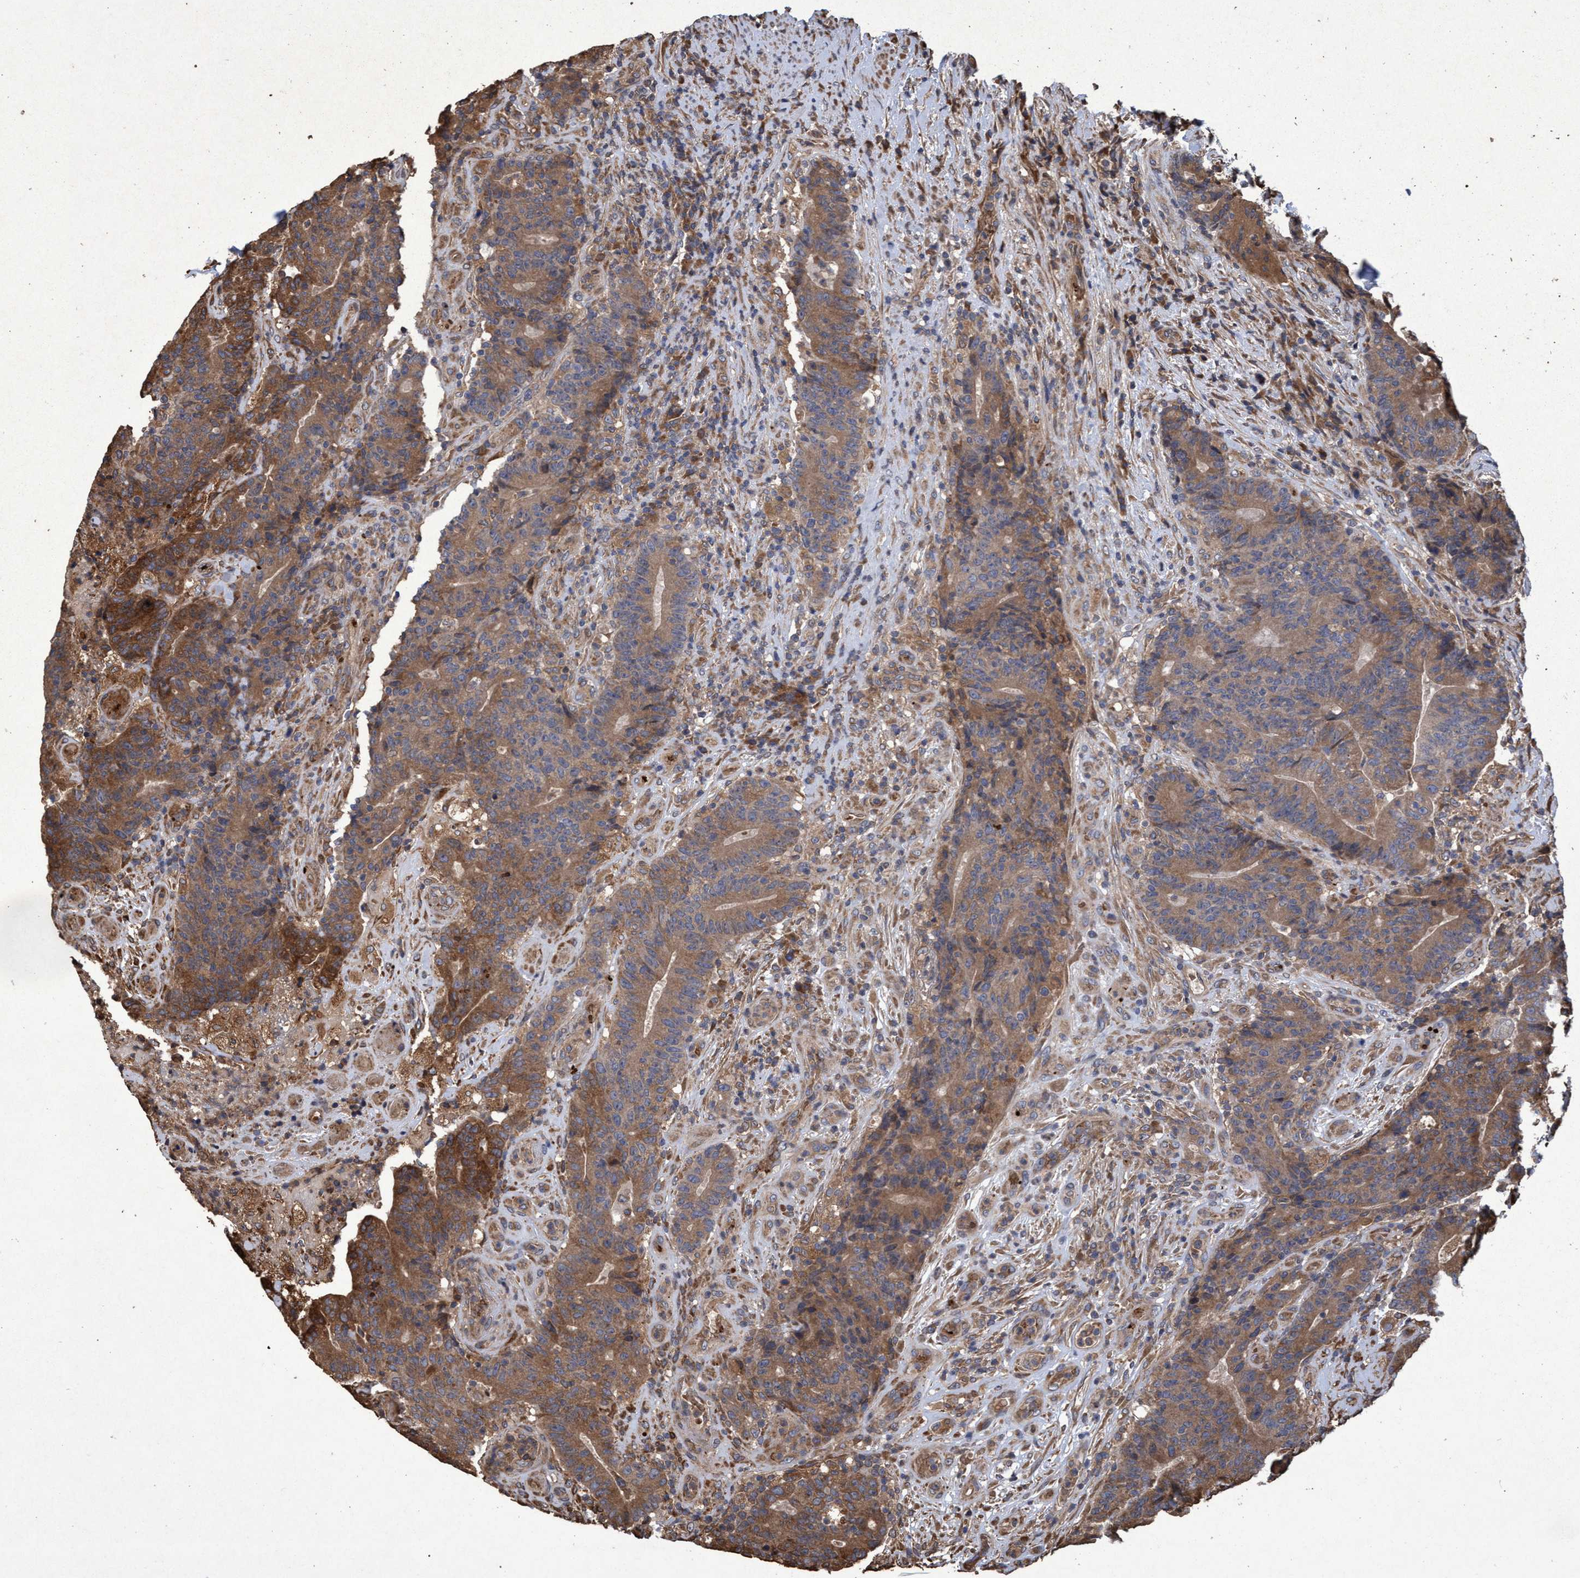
{"staining": {"intensity": "moderate", "quantity": ">75%", "location": "cytoplasmic/membranous"}, "tissue": "colorectal cancer", "cell_type": "Tumor cells", "image_type": "cancer", "snomed": [{"axis": "morphology", "description": "Normal tissue, NOS"}, {"axis": "morphology", "description": "Adenocarcinoma, NOS"}, {"axis": "topography", "description": "Colon"}], "caption": "Colorectal adenocarcinoma tissue reveals moderate cytoplasmic/membranous expression in approximately >75% of tumor cells", "gene": "CHMP6", "patient": {"sex": "female", "age": 75}}